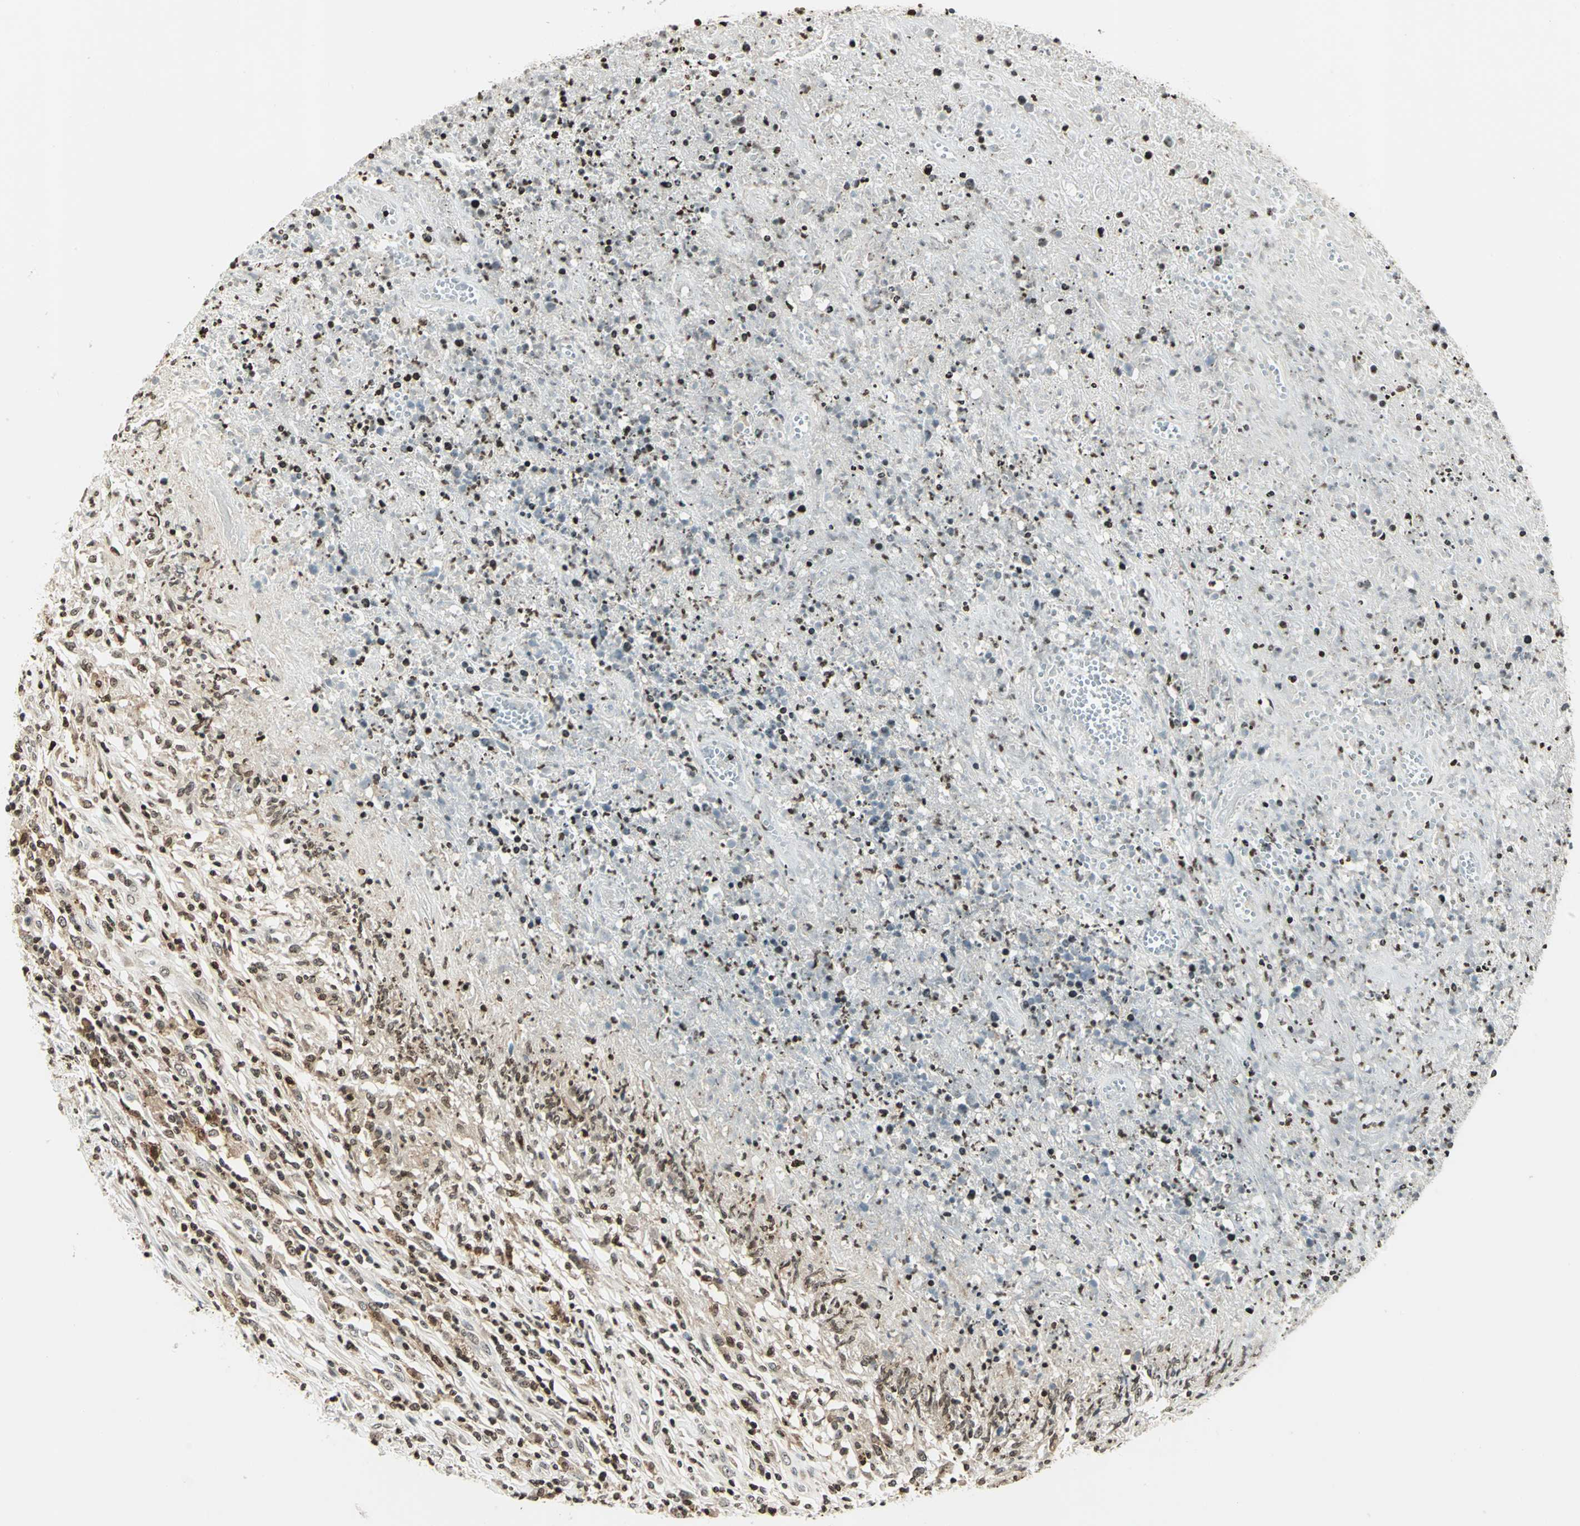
{"staining": {"intensity": "moderate", "quantity": "25%-75%", "location": "cytoplasmic/membranous,nuclear"}, "tissue": "lymphoma", "cell_type": "Tumor cells", "image_type": "cancer", "snomed": [{"axis": "morphology", "description": "Malignant lymphoma, non-Hodgkin's type, High grade"}, {"axis": "topography", "description": "Lymph node"}], "caption": "Tumor cells show medium levels of moderate cytoplasmic/membranous and nuclear staining in approximately 25%-75% of cells in human lymphoma.", "gene": "LGALS3", "patient": {"sex": "female", "age": 84}}